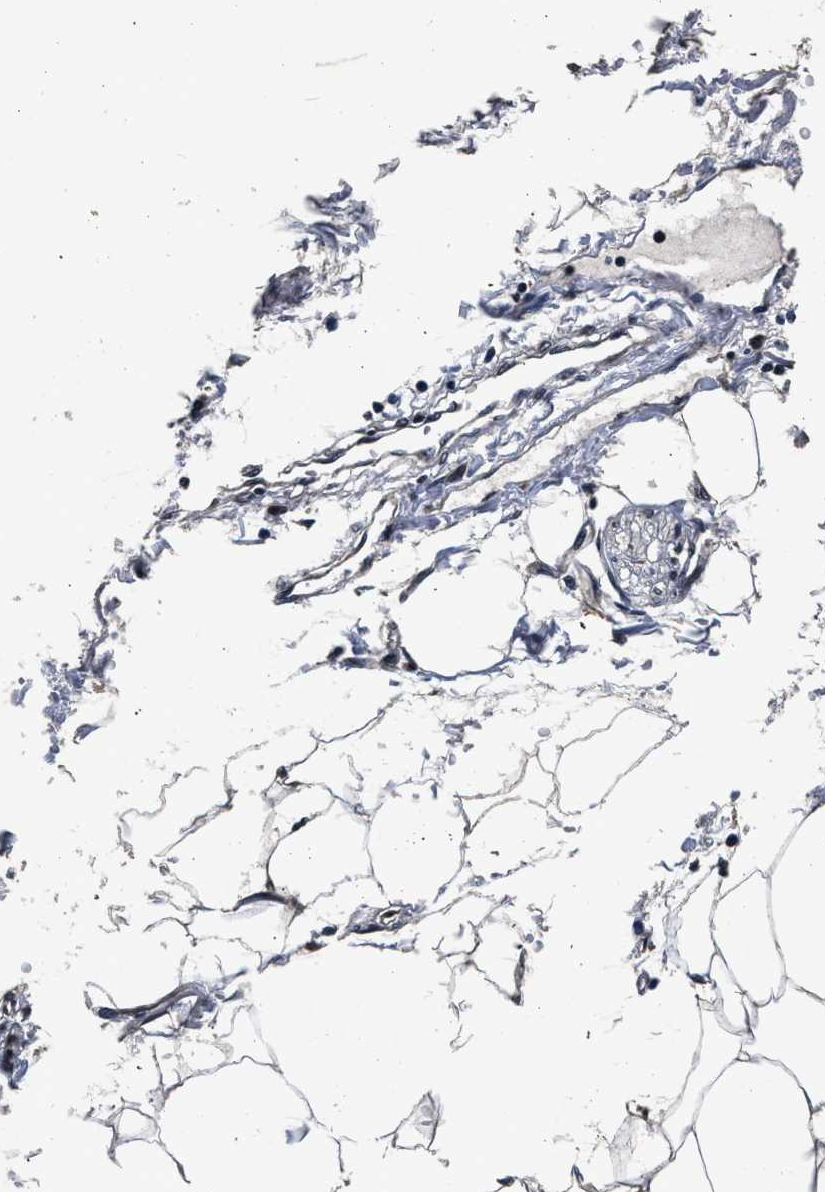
{"staining": {"intensity": "weak", "quantity": "25%-75%", "location": "nuclear"}, "tissue": "adipose tissue", "cell_type": "Adipocytes", "image_type": "normal", "snomed": [{"axis": "morphology", "description": "Normal tissue, NOS"}, {"axis": "morphology", "description": "Adenocarcinoma, NOS"}, {"axis": "topography", "description": "Colon"}, {"axis": "topography", "description": "Peripheral nerve tissue"}], "caption": "Protein expression analysis of benign adipose tissue displays weak nuclear staining in about 25%-75% of adipocytes.", "gene": "CSTF1", "patient": {"sex": "male", "age": 14}}